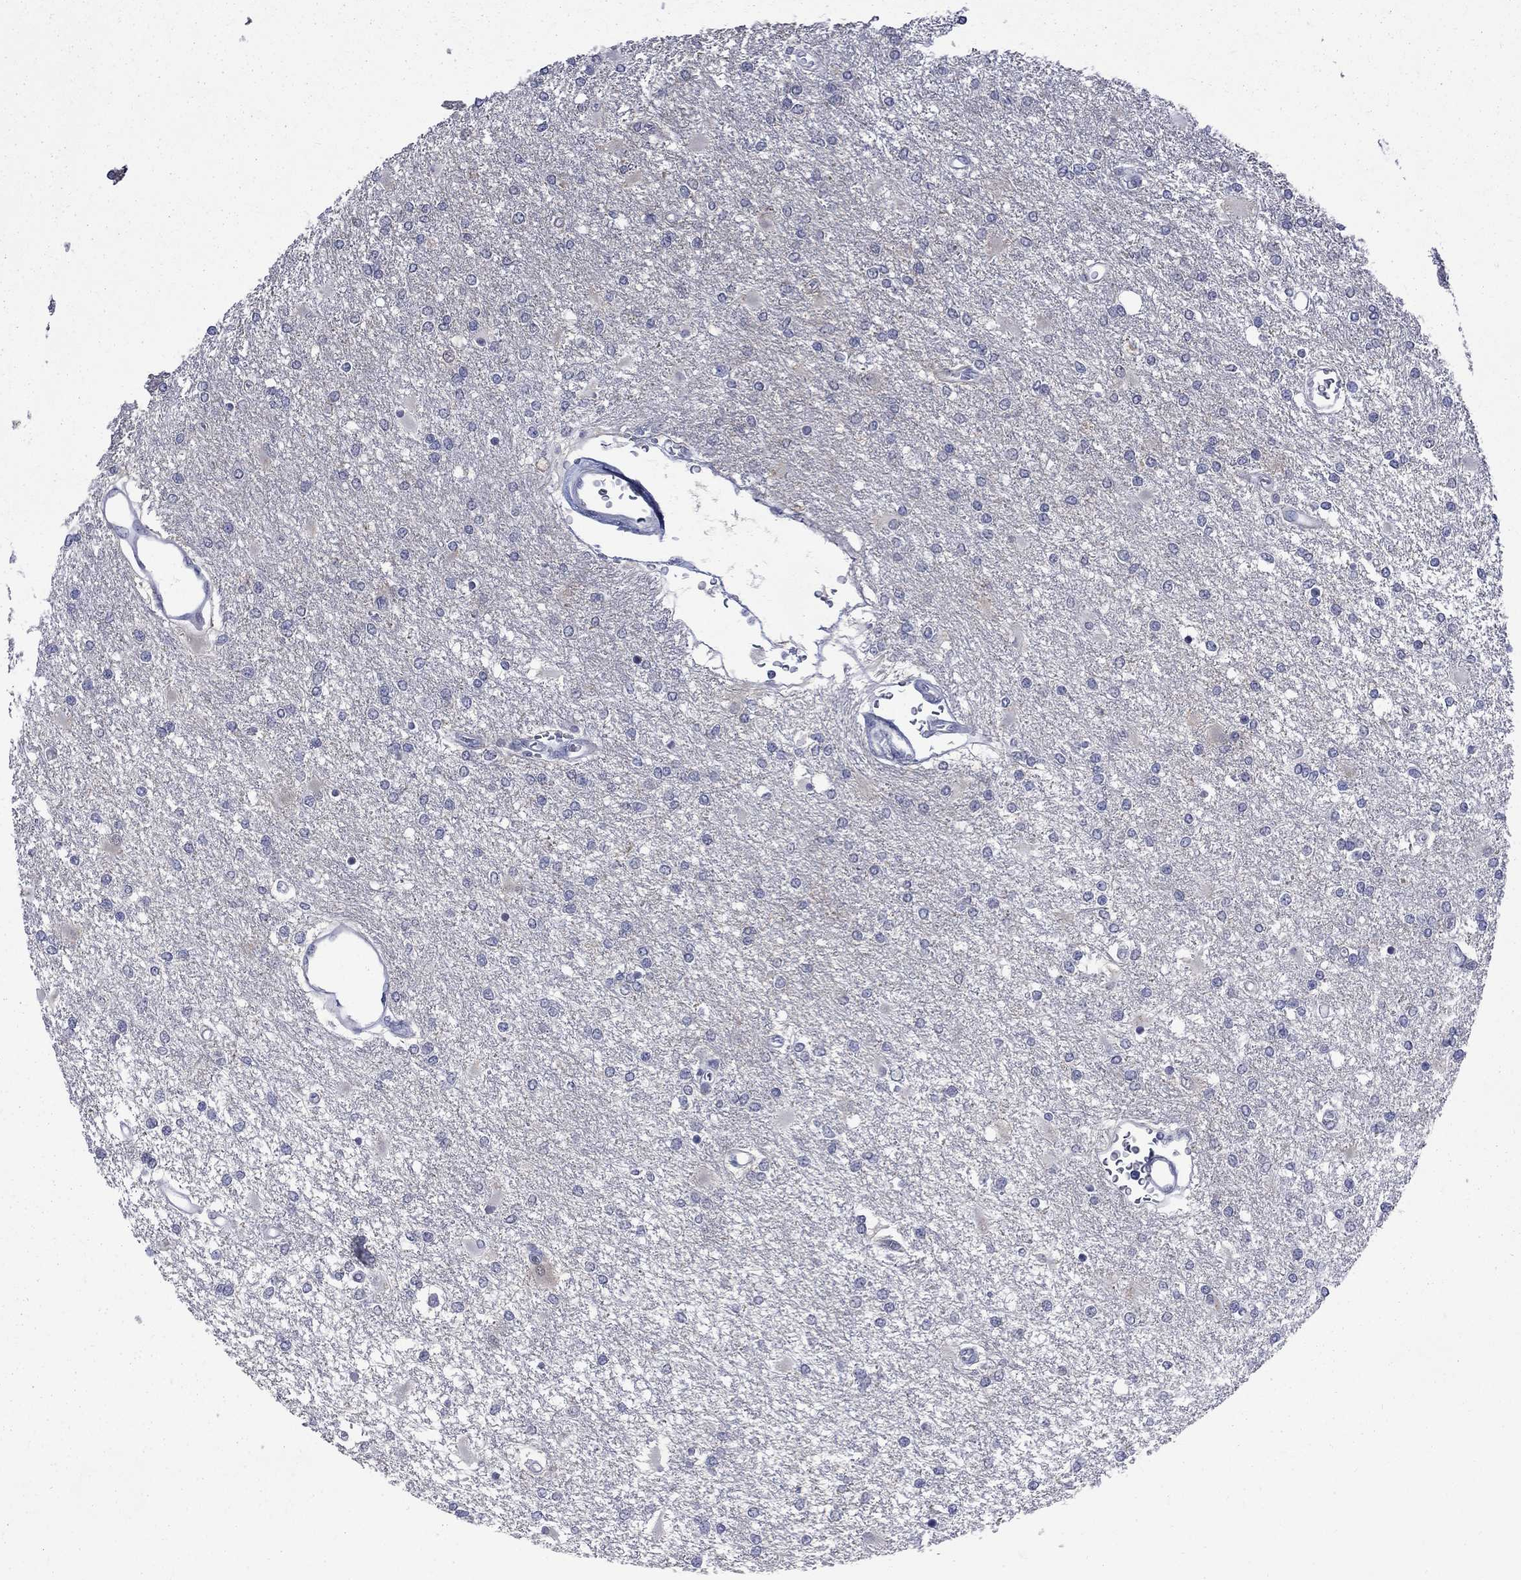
{"staining": {"intensity": "negative", "quantity": "none", "location": "none"}, "tissue": "glioma", "cell_type": "Tumor cells", "image_type": "cancer", "snomed": [{"axis": "morphology", "description": "Glioma, malignant, High grade"}, {"axis": "topography", "description": "Cerebral cortex"}], "caption": "There is no significant positivity in tumor cells of glioma.", "gene": "CTNND2", "patient": {"sex": "male", "age": 79}}